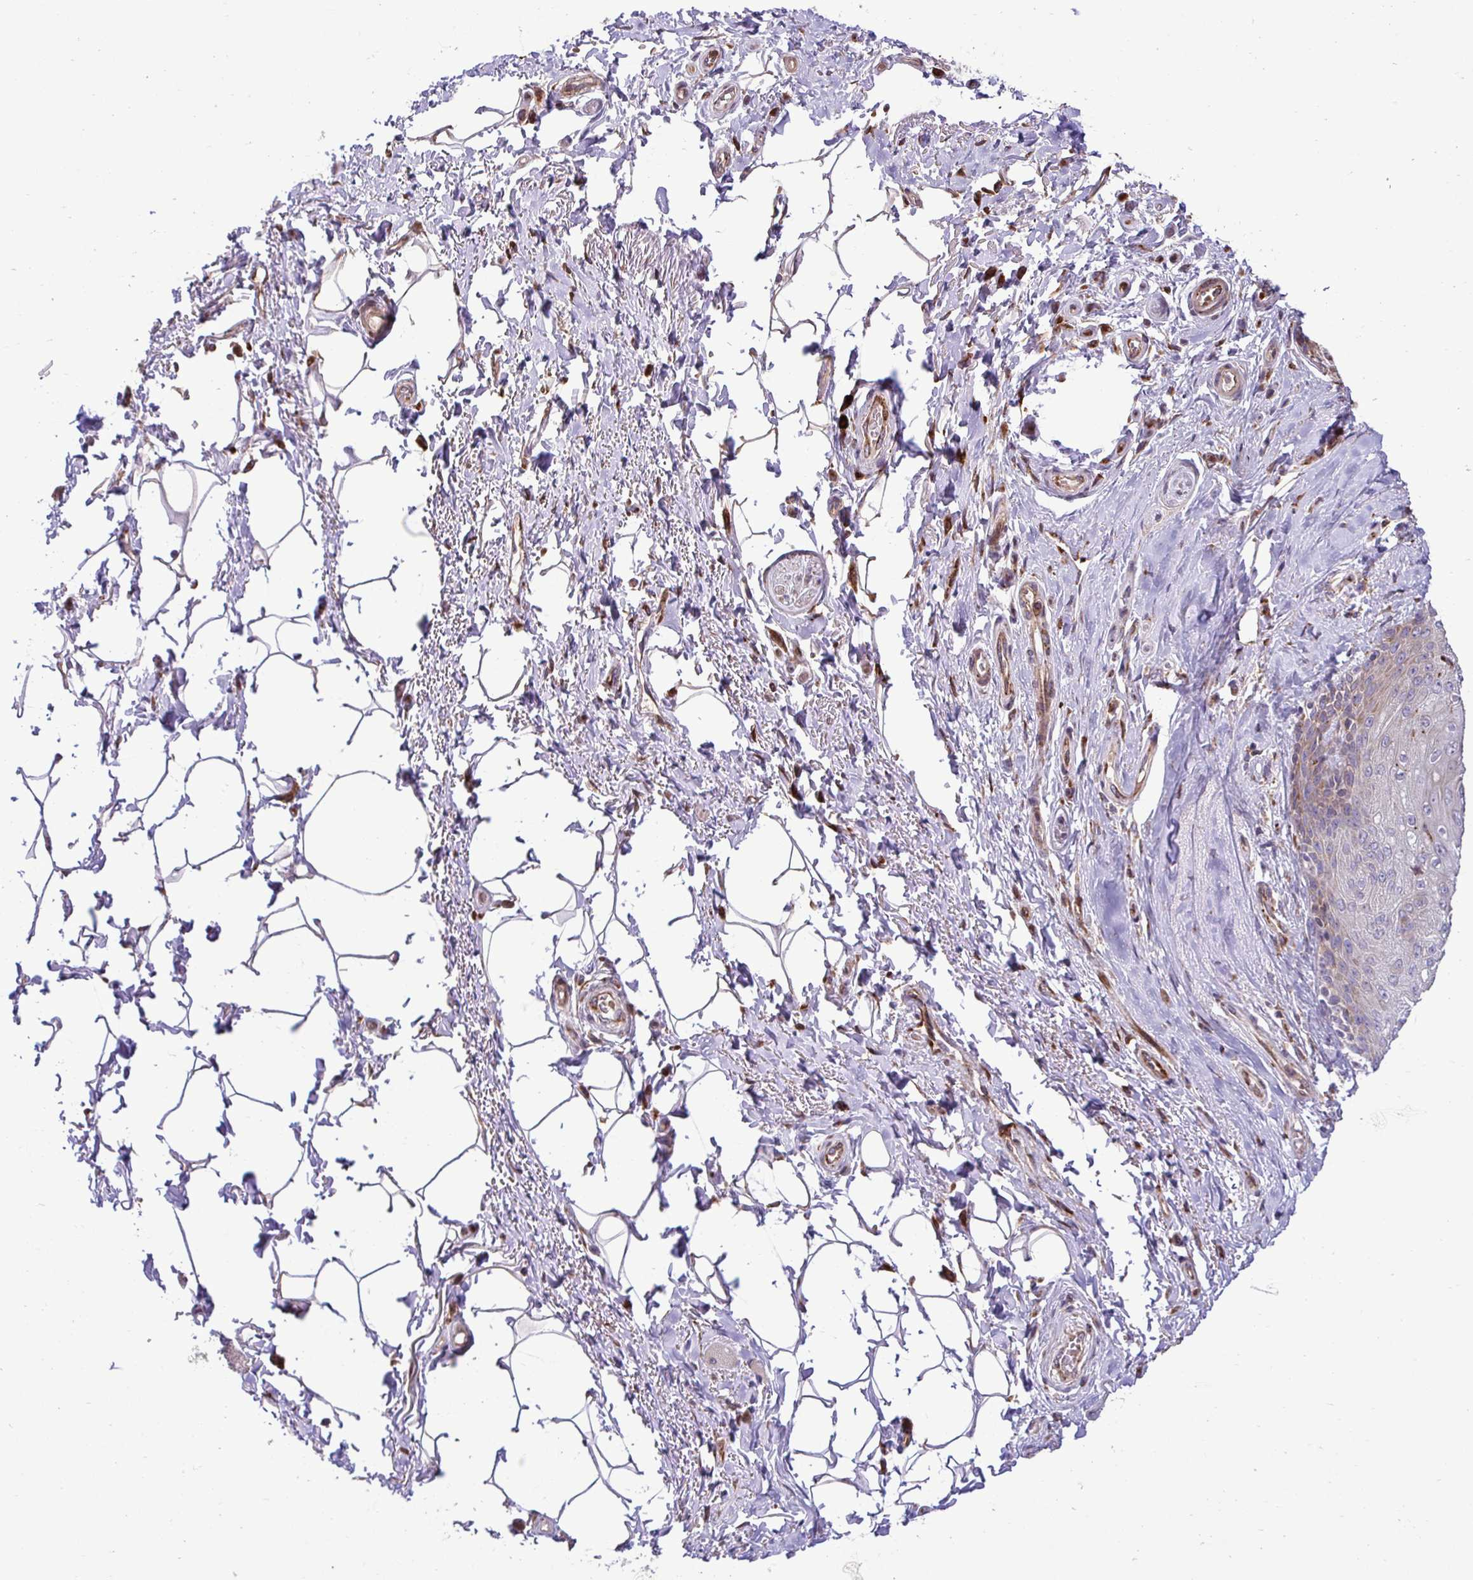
{"staining": {"intensity": "negative", "quantity": "none", "location": "none"}, "tissue": "adipose tissue", "cell_type": "Adipocytes", "image_type": "normal", "snomed": [{"axis": "morphology", "description": "Normal tissue, NOS"}, {"axis": "topography", "description": "Peripheral nerve tissue"}], "caption": "Immunohistochemistry (IHC) of benign adipose tissue exhibits no expression in adipocytes.", "gene": "LIMS1", "patient": {"sex": "male", "age": 51}}